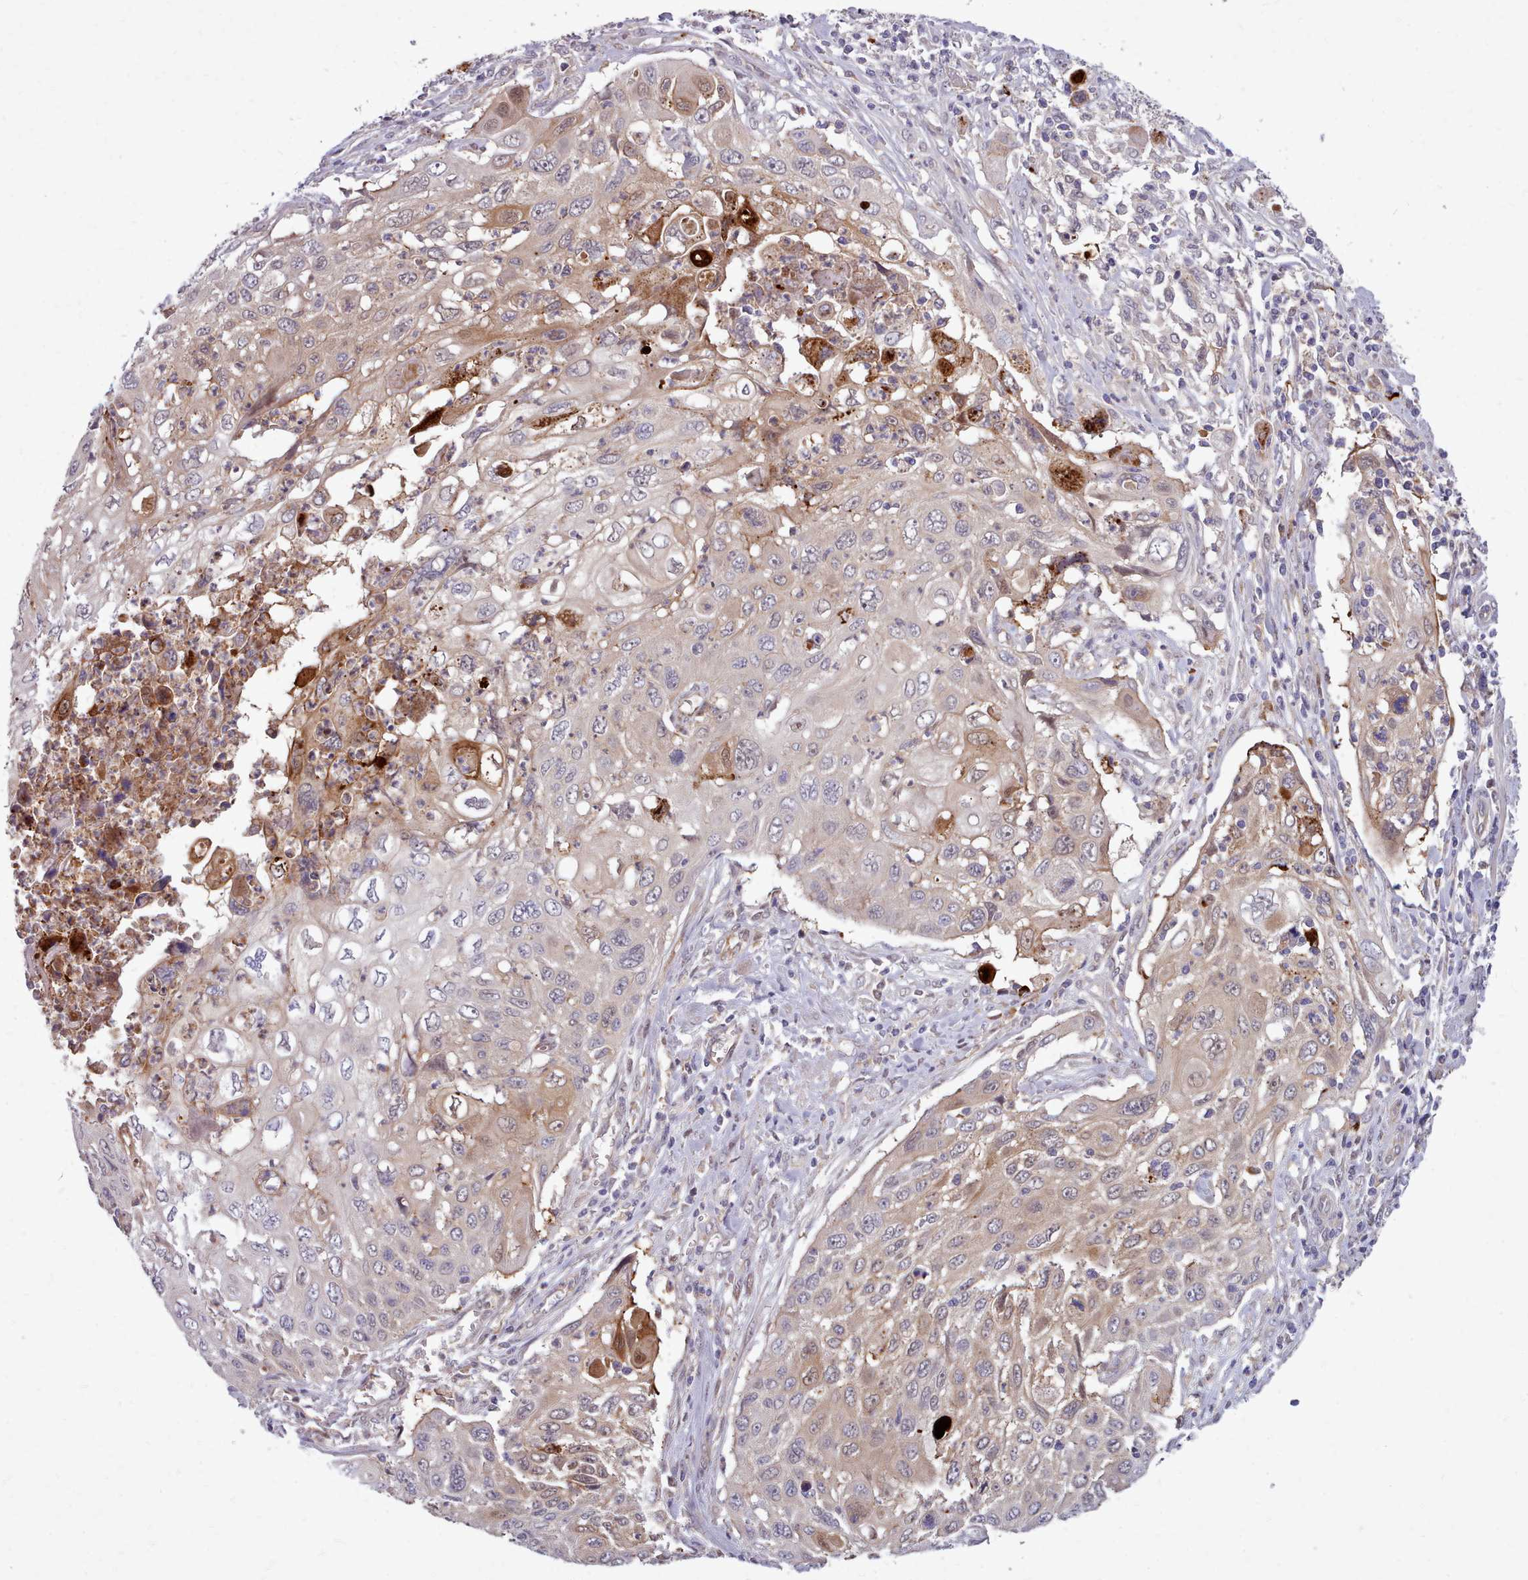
{"staining": {"intensity": "moderate", "quantity": "<25%", "location": "cytoplasmic/membranous"}, "tissue": "cervical cancer", "cell_type": "Tumor cells", "image_type": "cancer", "snomed": [{"axis": "morphology", "description": "Squamous cell carcinoma, NOS"}, {"axis": "topography", "description": "Cervix"}], "caption": "Immunohistochemistry (IHC) of human cervical squamous cell carcinoma displays low levels of moderate cytoplasmic/membranous expression in about <25% of tumor cells.", "gene": "AHCY", "patient": {"sex": "female", "age": 70}}